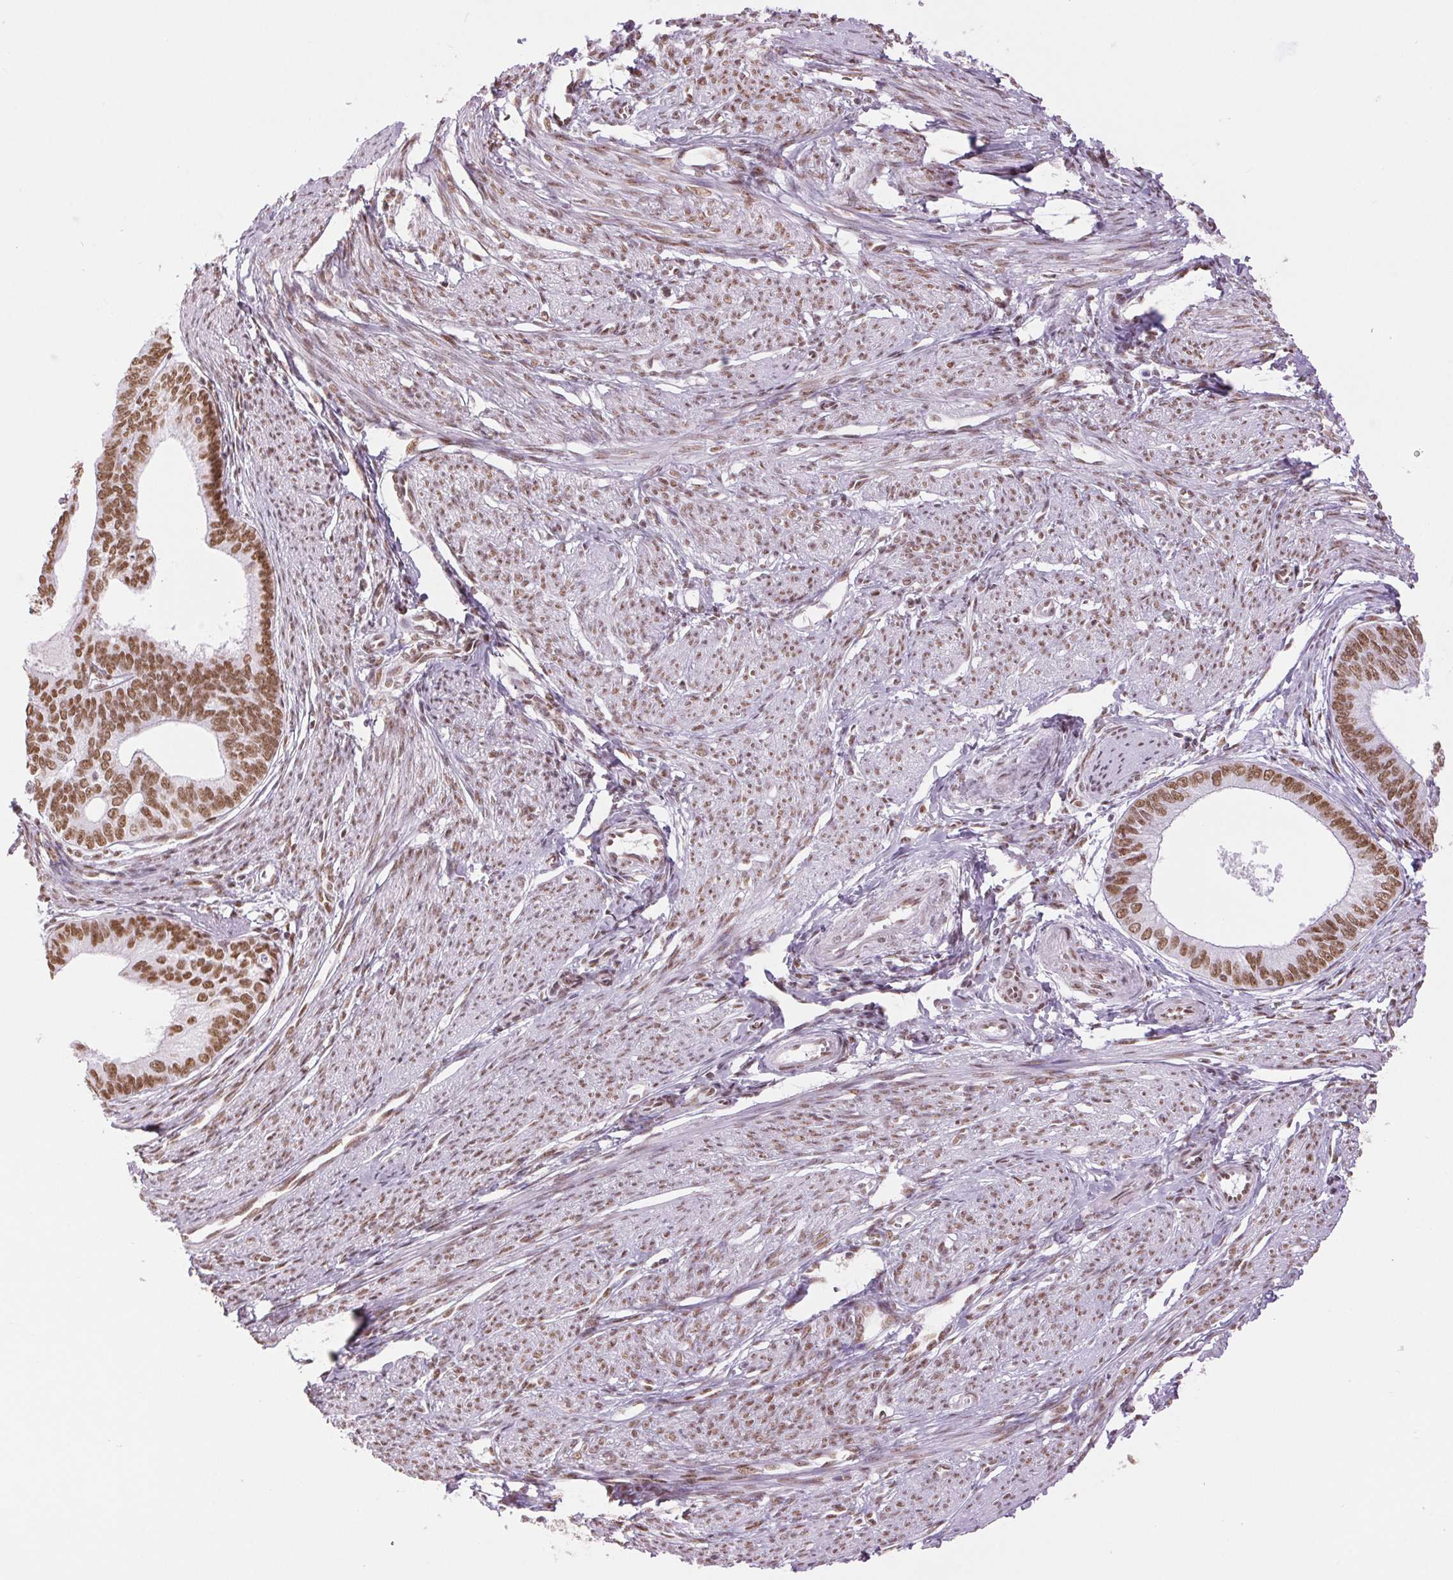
{"staining": {"intensity": "moderate", "quantity": ">75%", "location": "nuclear"}, "tissue": "endometrial cancer", "cell_type": "Tumor cells", "image_type": "cancer", "snomed": [{"axis": "morphology", "description": "Adenocarcinoma, NOS"}, {"axis": "topography", "description": "Endometrium"}], "caption": "Immunohistochemical staining of human endometrial cancer (adenocarcinoma) displays moderate nuclear protein positivity in about >75% of tumor cells. The protein of interest is stained brown, and the nuclei are stained in blue (DAB IHC with brightfield microscopy, high magnification).", "gene": "ZFR2", "patient": {"sex": "female", "age": 75}}